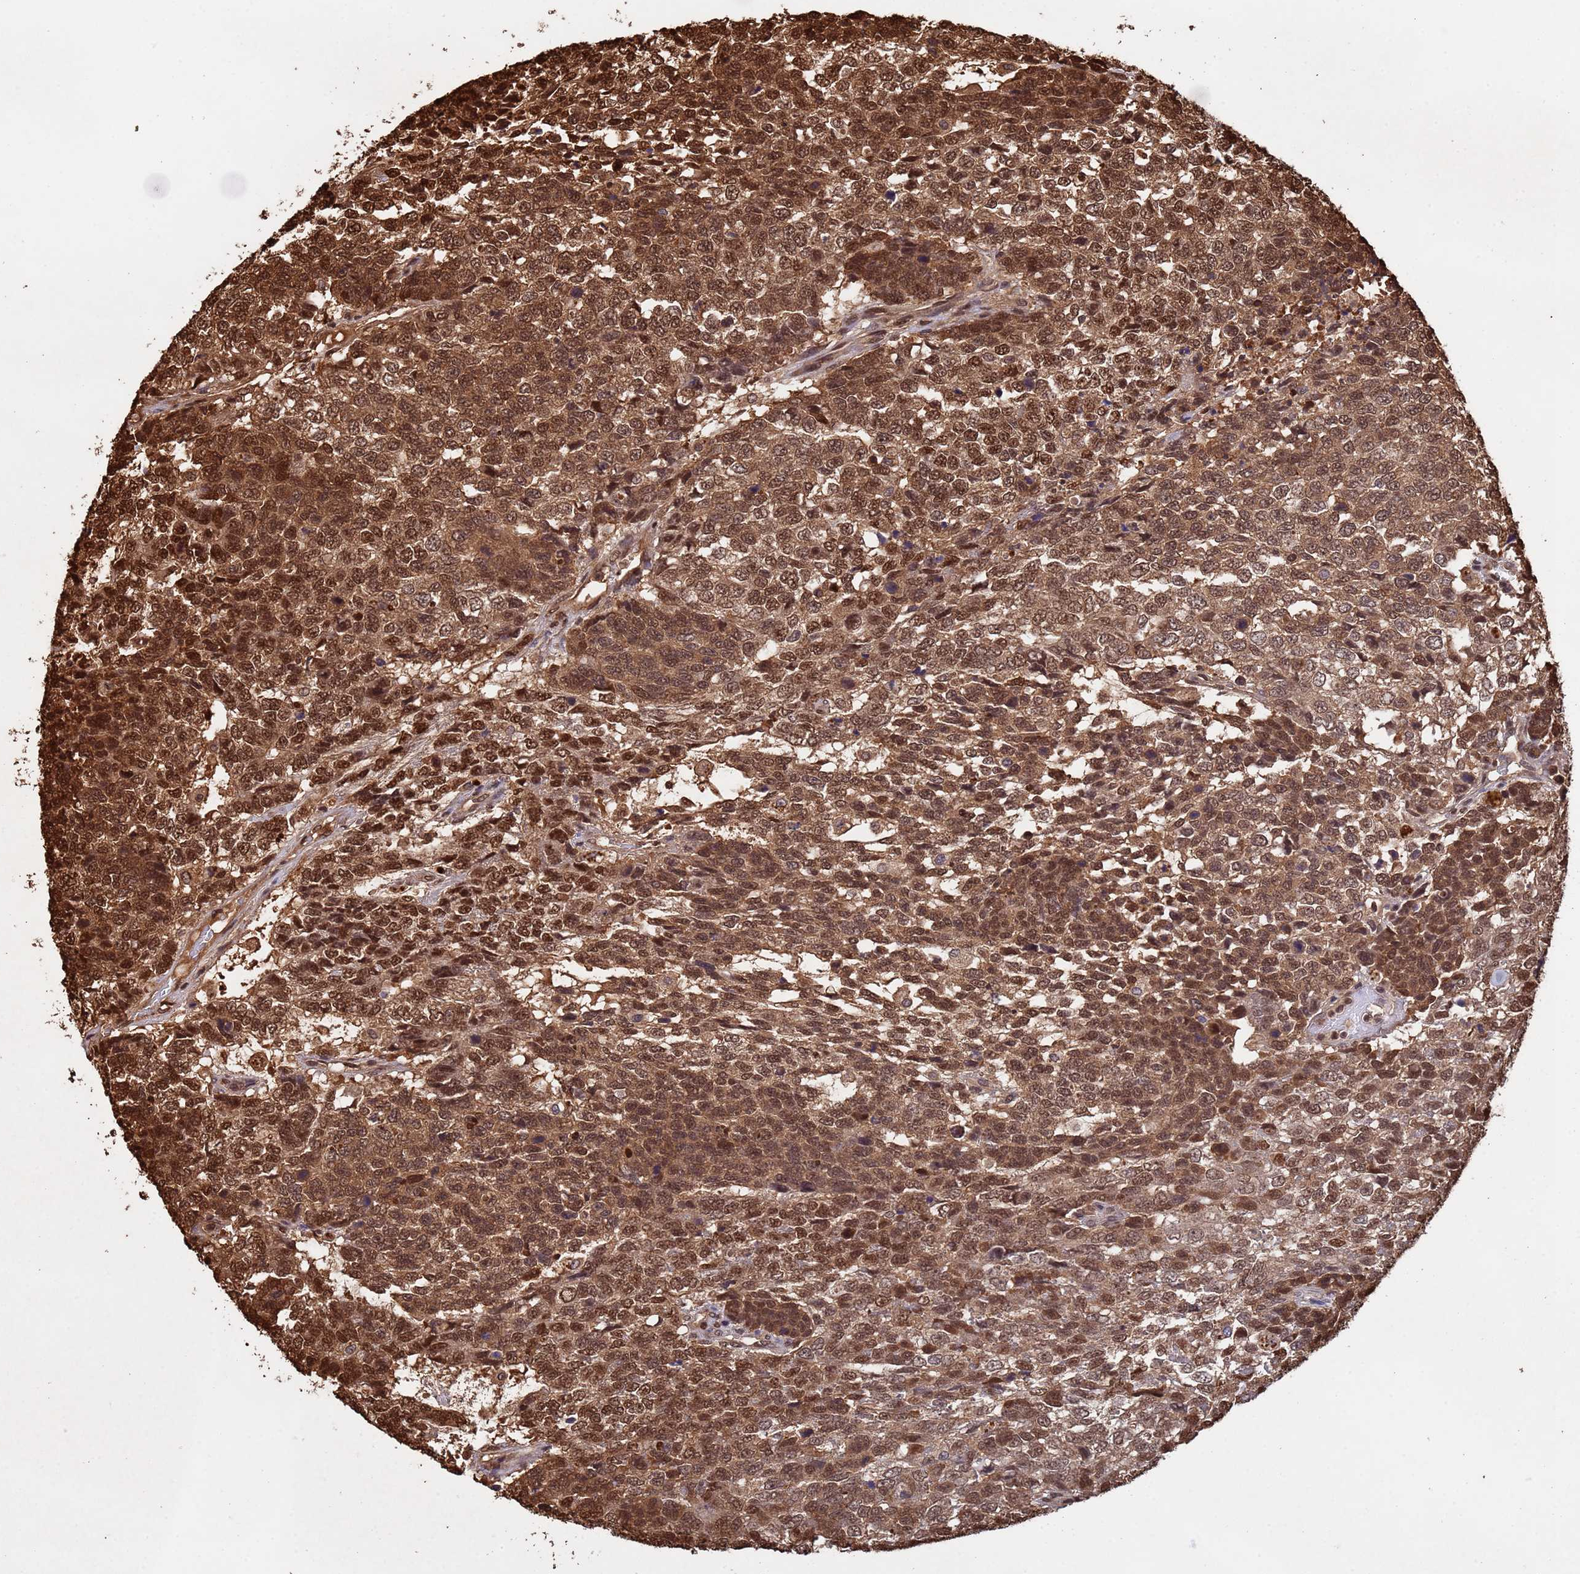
{"staining": {"intensity": "strong", "quantity": ">75%", "location": "cytoplasmic/membranous,nuclear"}, "tissue": "testis cancer", "cell_type": "Tumor cells", "image_type": "cancer", "snomed": [{"axis": "morphology", "description": "Carcinoma, Embryonal, NOS"}, {"axis": "topography", "description": "Testis"}], "caption": "Embryonal carcinoma (testis) stained with DAB immunohistochemistry (IHC) demonstrates high levels of strong cytoplasmic/membranous and nuclear expression in about >75% of tumor cells.", "gene": "SUMO4", "patient": {"sex": "male", "age": 23}}